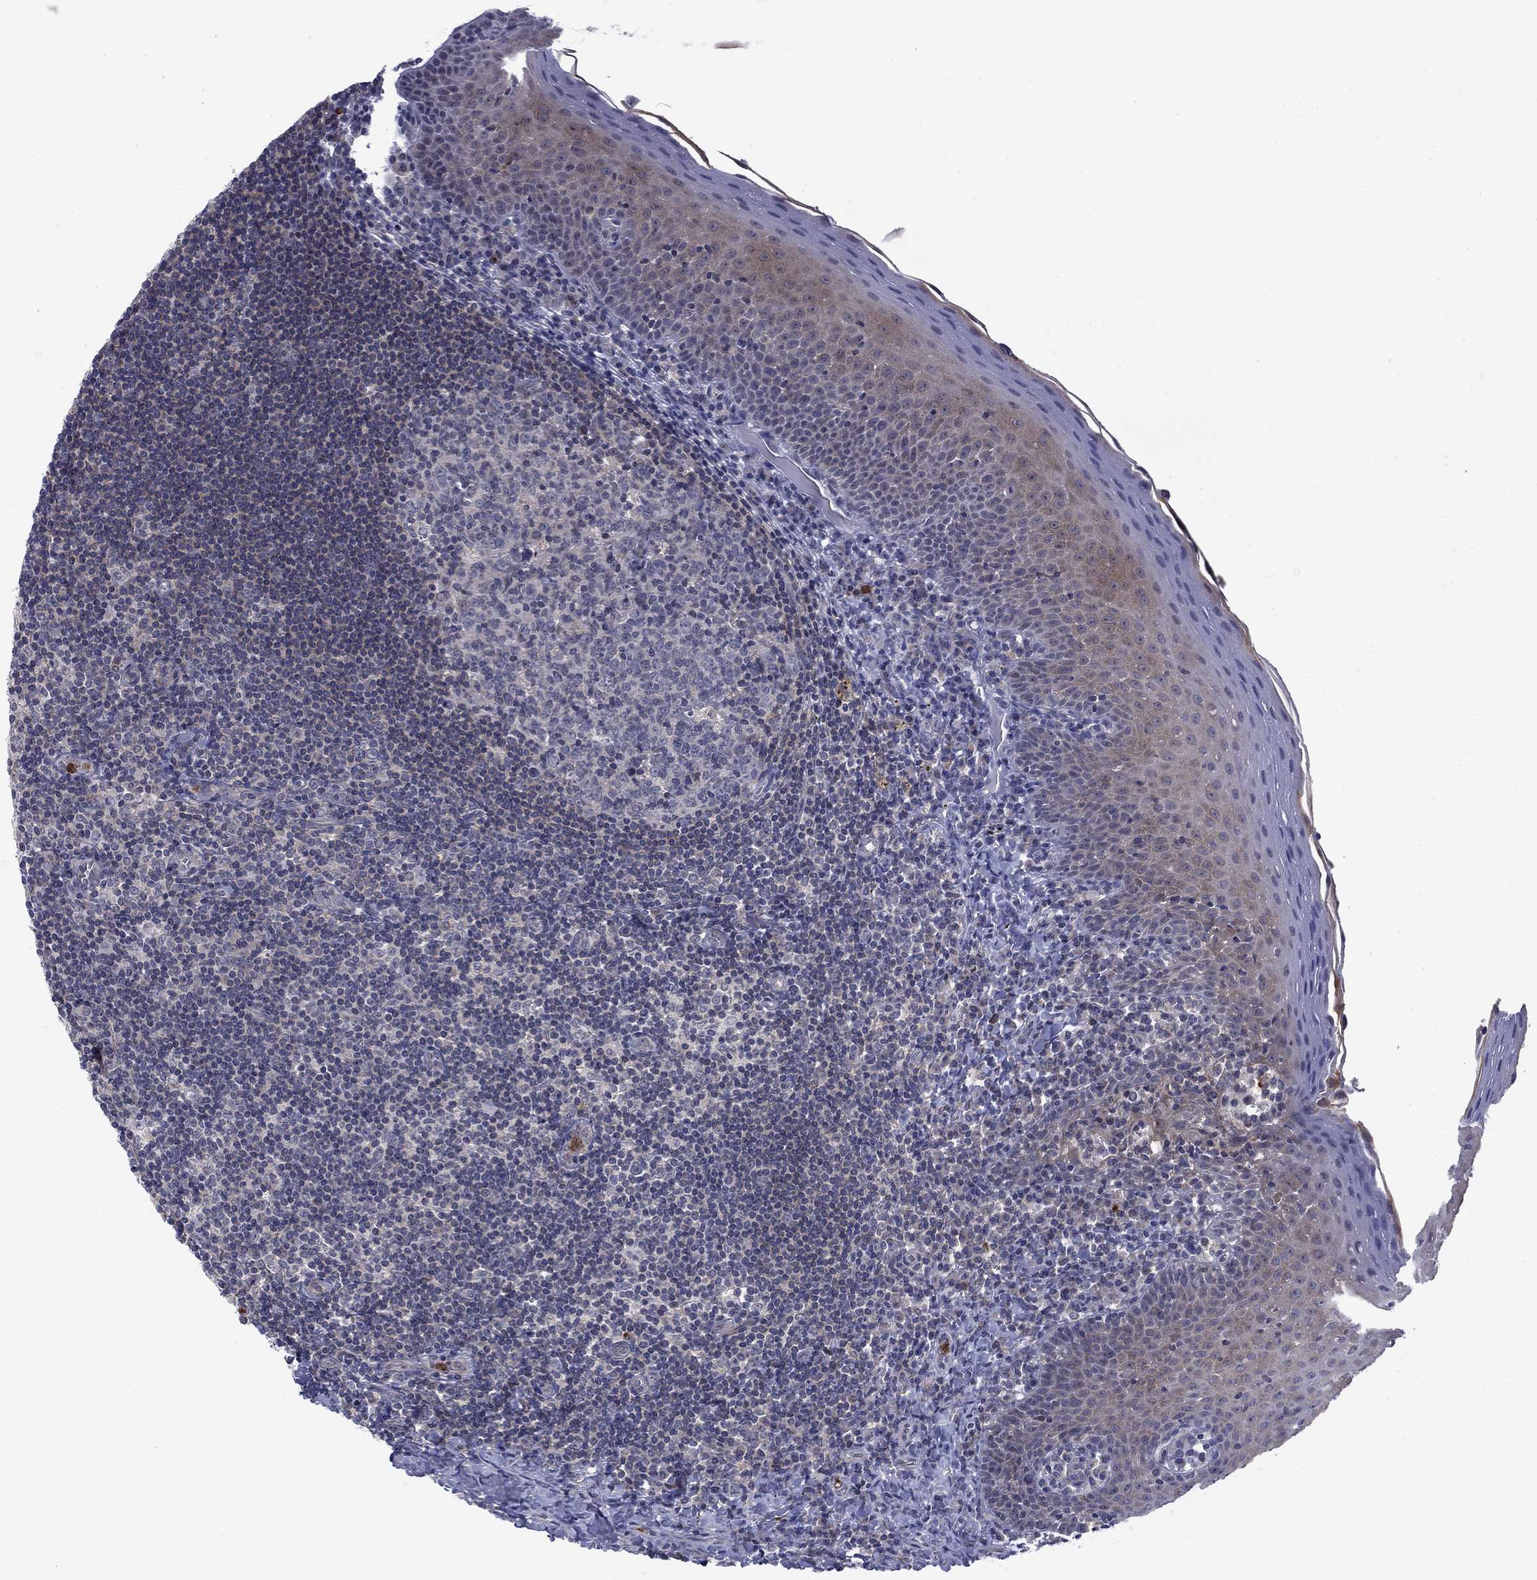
{"staining": {"intensity": "negative", "quantity": "none", "location": "none"}, "tissue": "tonsil", "cell_type": "Germinal center cells", "image_type": "normal", "snomed": [{"axis": "morphology", "description": "Normal tissue, NOS"}, {"axis": "morphology", "description": "Inflammation, NOS"}, {"axis": "topography", "description": "Tonsil"}], "caption": "The image displays no staining of germinal center cells in benign tonsil. (Immunohistochemistry (ihc), brightfield microscopy, high magnification).", "gene": "DOP1B", "patient": {"sex": "female", "age": 31}}